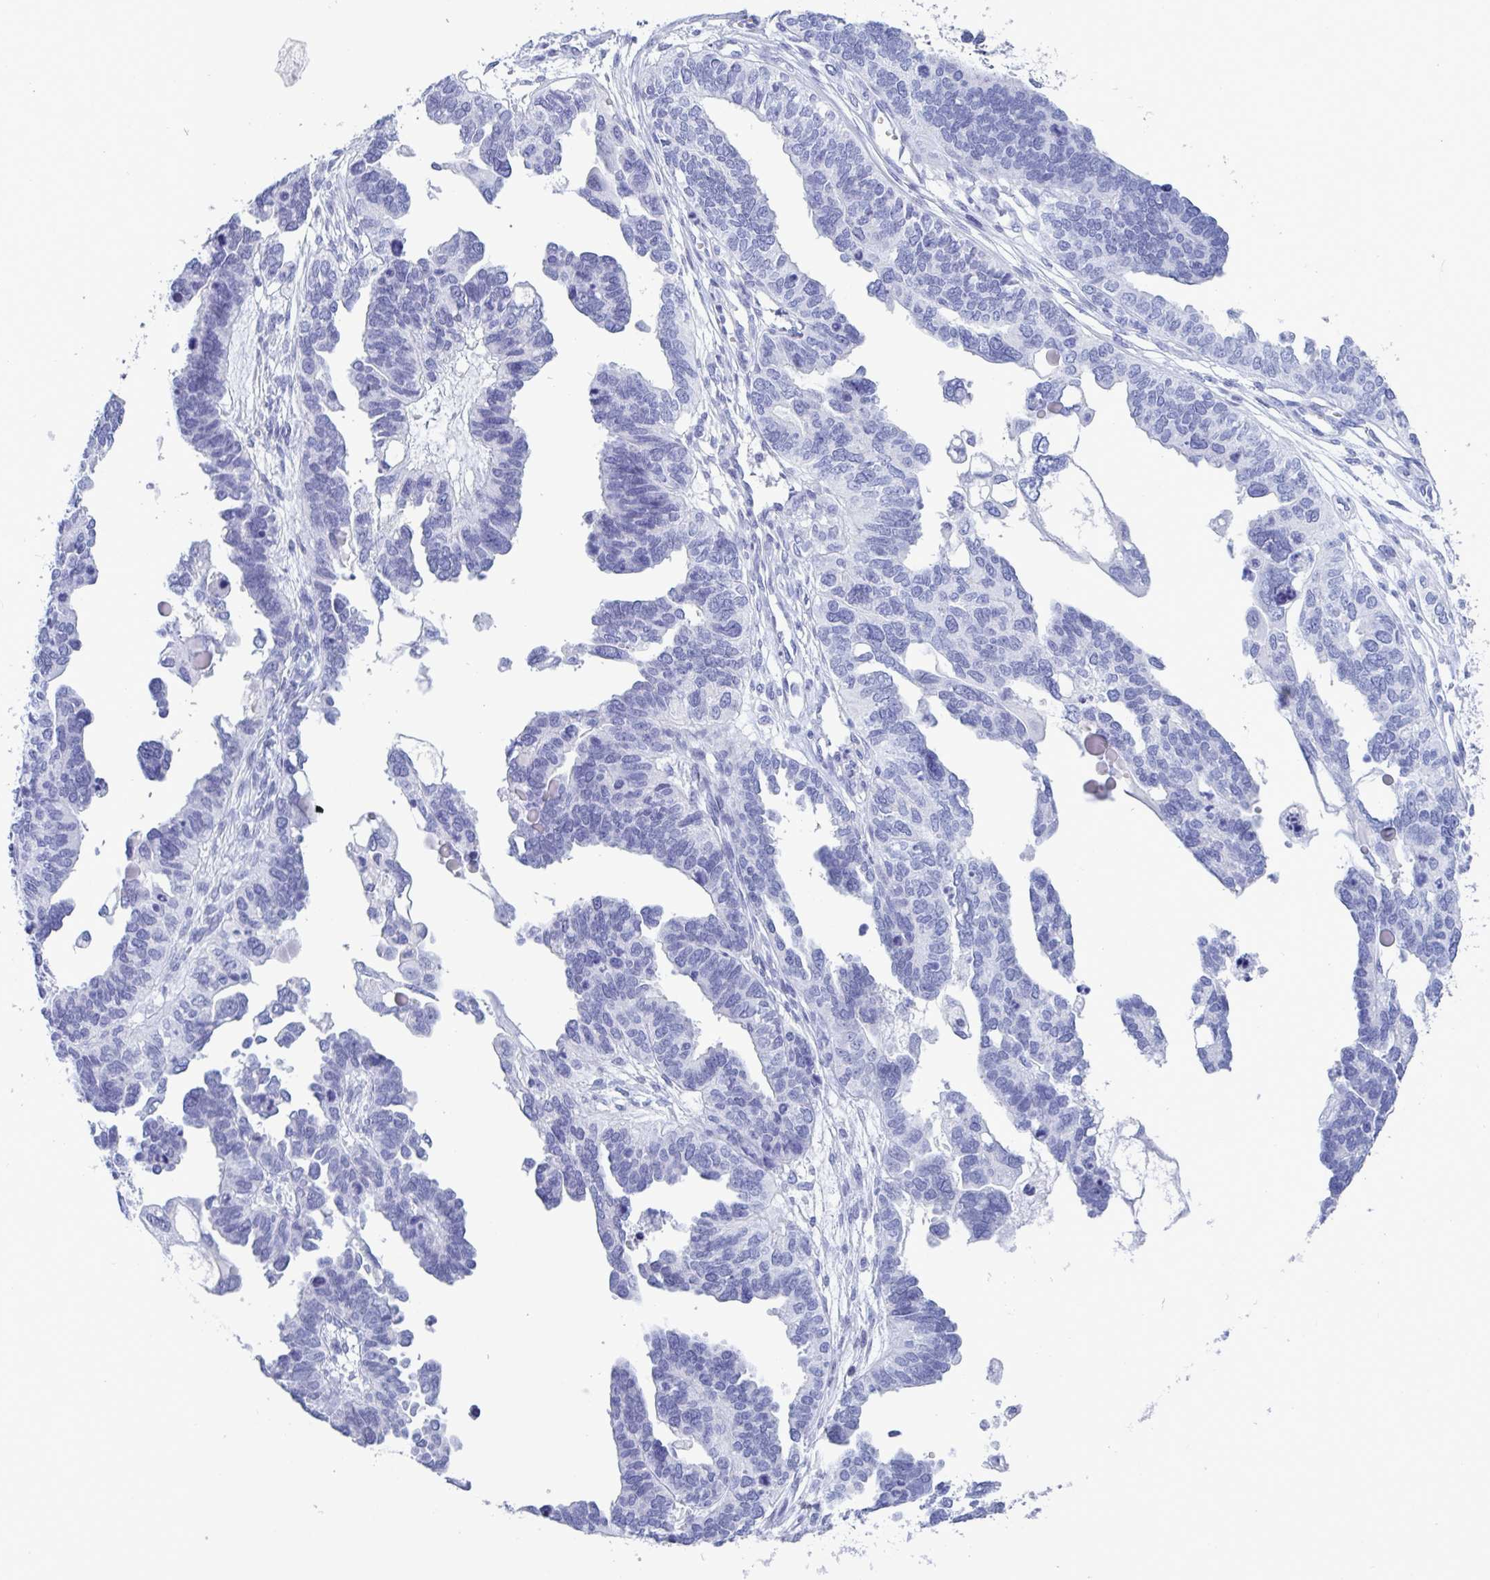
{"staining": {"intensity": "negative", "quantity": "none", "location": "none"}, "tissue": "ovarian cancer", "cell_type": "Tumor cells", "image_type": "cancer", "snomed": [{"axis": "morphology", "description": "Cystadenocarcinoma, serous, NOS"}, {"axis": "topography", "description": "Ovary"}], "caption": "Immunohistochemistry histopathology image of ovarian cancer (serous cystadenocarcinoma) stained for a protein (brown), which exhibits no expression in tumor cells.", "gene": "CDX4", "patient": {"sex": "female", "age": 51}}